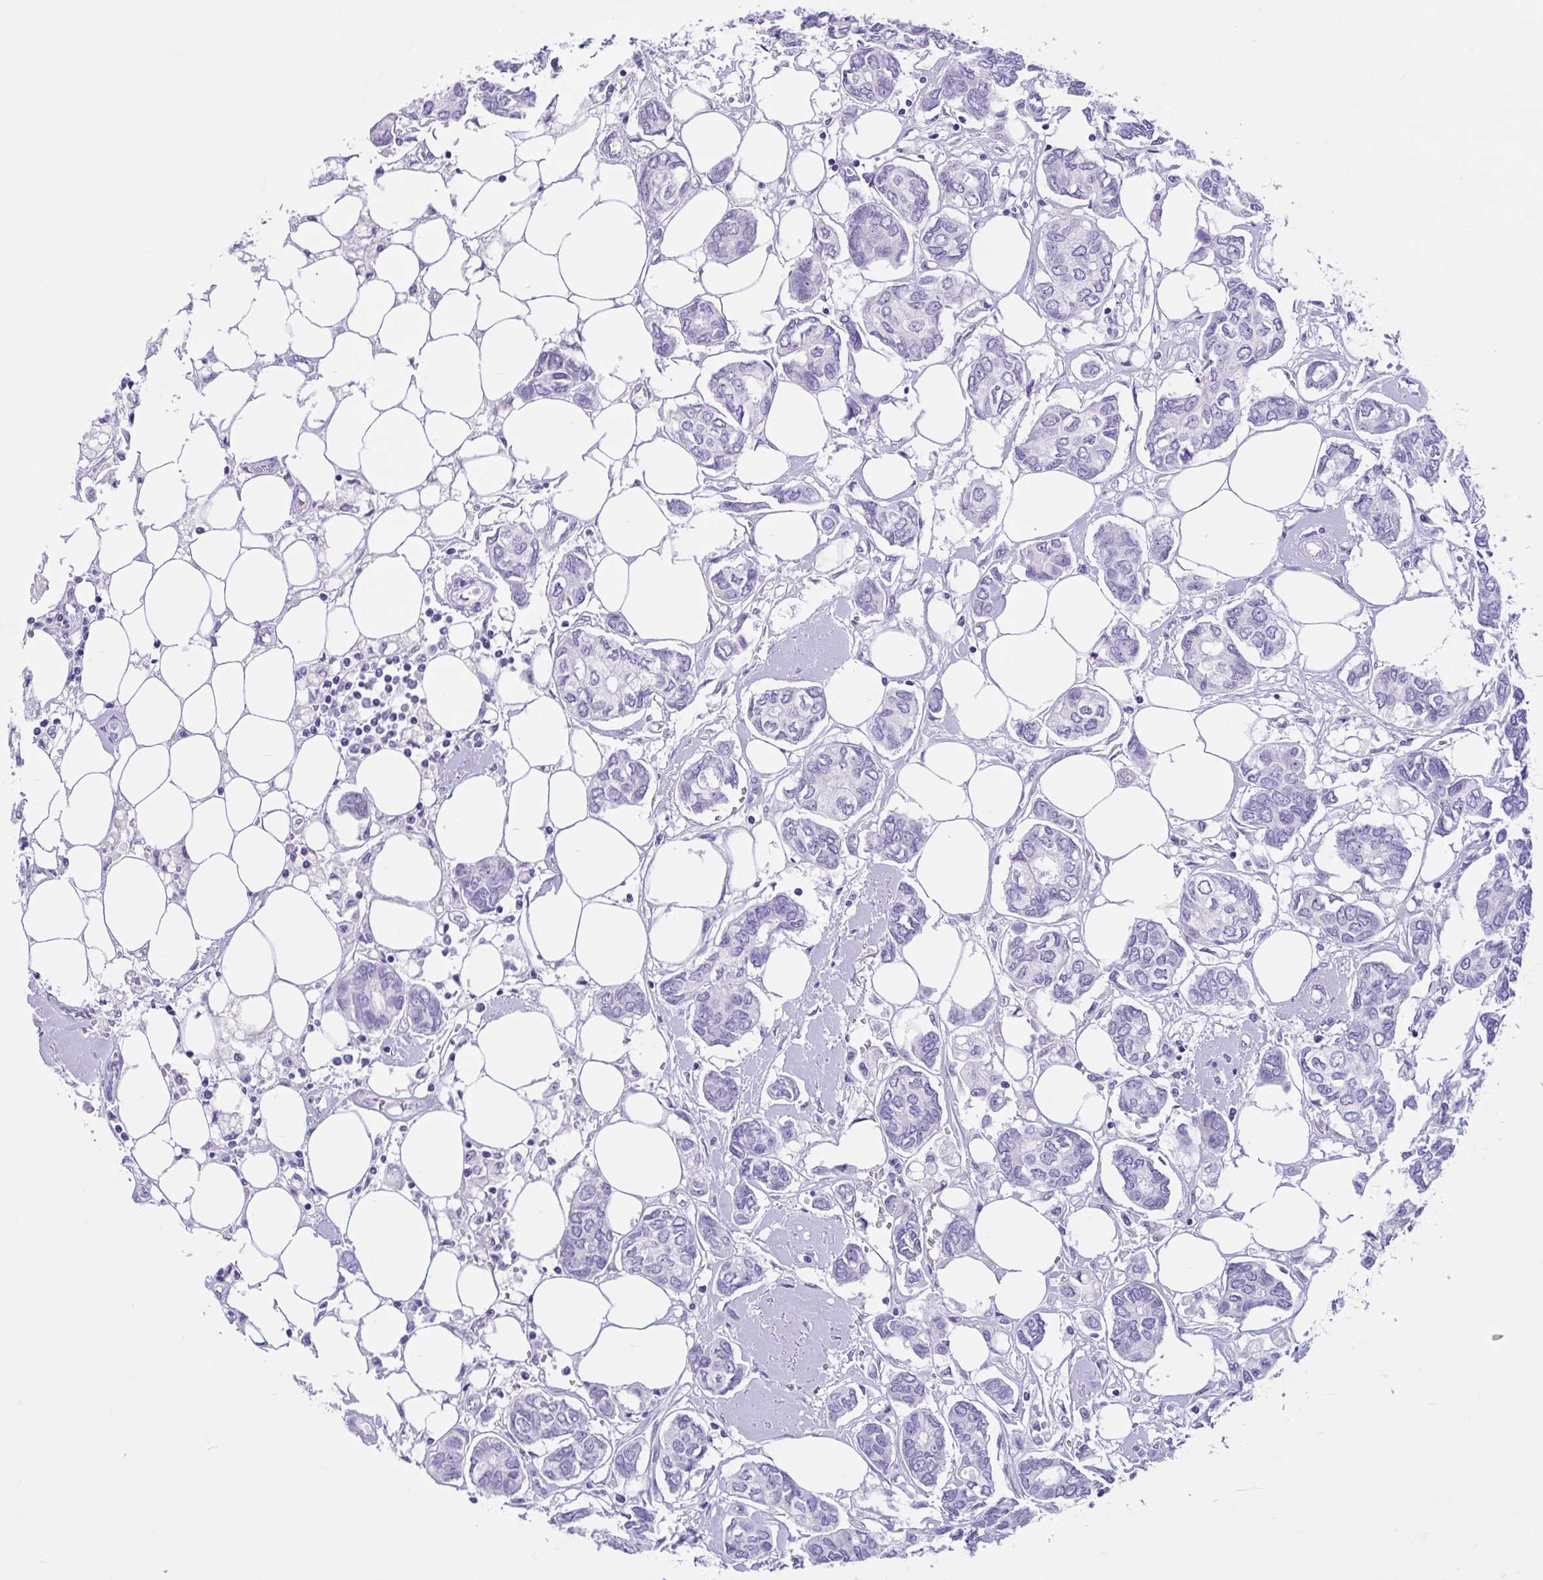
{"staining": {"intensity": "negative", "quantity": "none", "location": "none"}, "tissue": "breast cancer", "cell_type": "Tumor cells", "image_type": "cancer", "snomed": [{"axis": "morphology", "description": "Duct carcinoma"}, {"axis": "topography", "description": "Breast"}], "caption": "High magnification brightfield microscopy of intraductal carcinoma (breast) stained with DAB (3,3'-diaminobenzidine) (brown) and counterstained with hematoxylin (blue): tumor cells show no significant staining.", "gene": "ZNF319", "patient": {"sex": "female", "age": 73}}